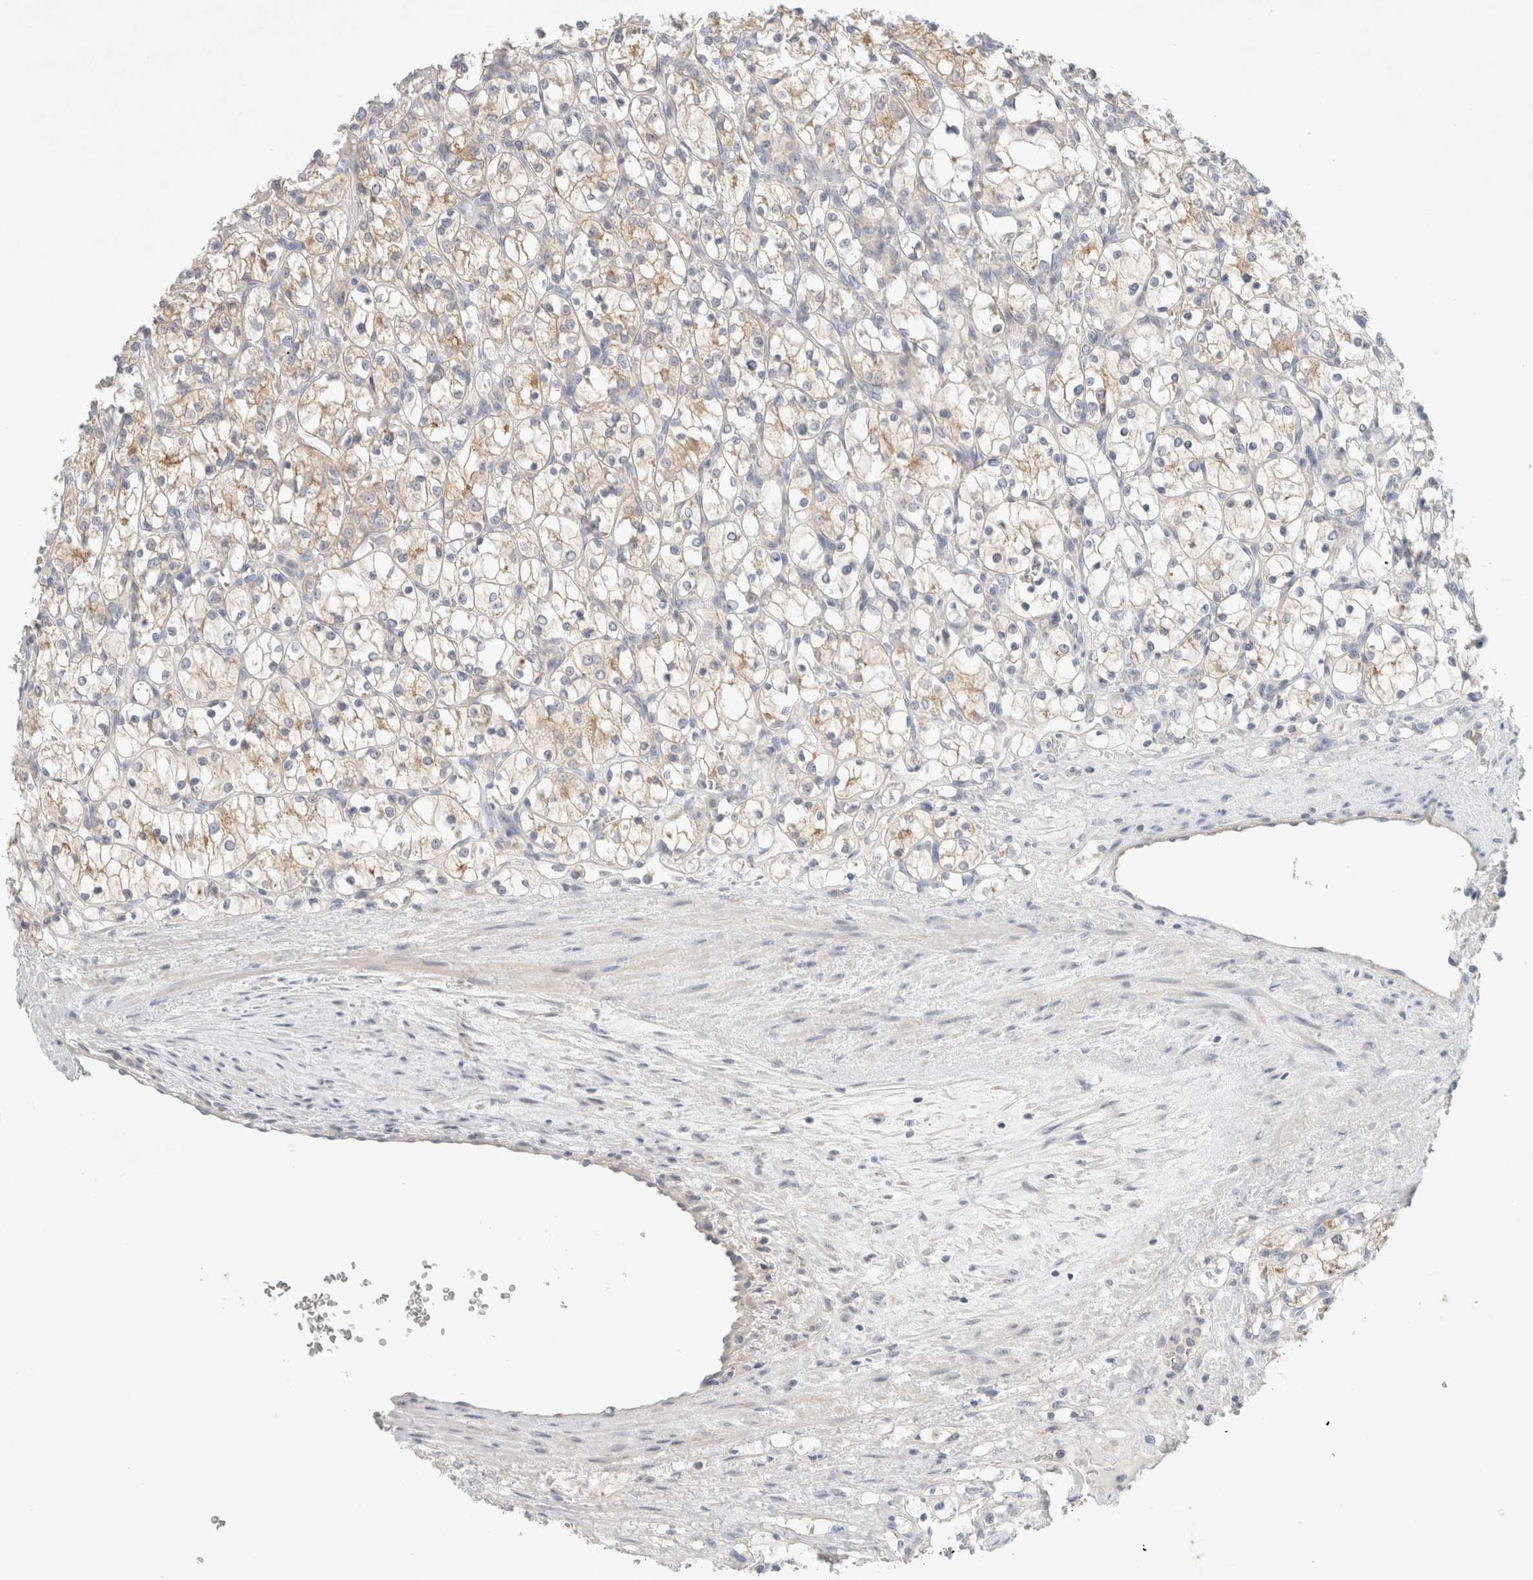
{"staining": {"intensity": "weak", "quantity": ">75%", "location": "cytoplasmic/membranous"}, "tissue": "renal cancer", "cell_type": "Tumor cells", "image_type": "cancer", "snomed": [{"axis": "morphology", "description": "Adenocarcinoma, NOS"}, {"axis": "topography", "description": "Kidney"}], "caption": "Protein expression by immunohistochemistry (IHC) reveals weak cytoplasmic/membranous positivity in about >75% of tumor cells in adenocarcinoma (renal).", "gene": "SDR16C5", "patient": {"sex": "female", "age": 69}}